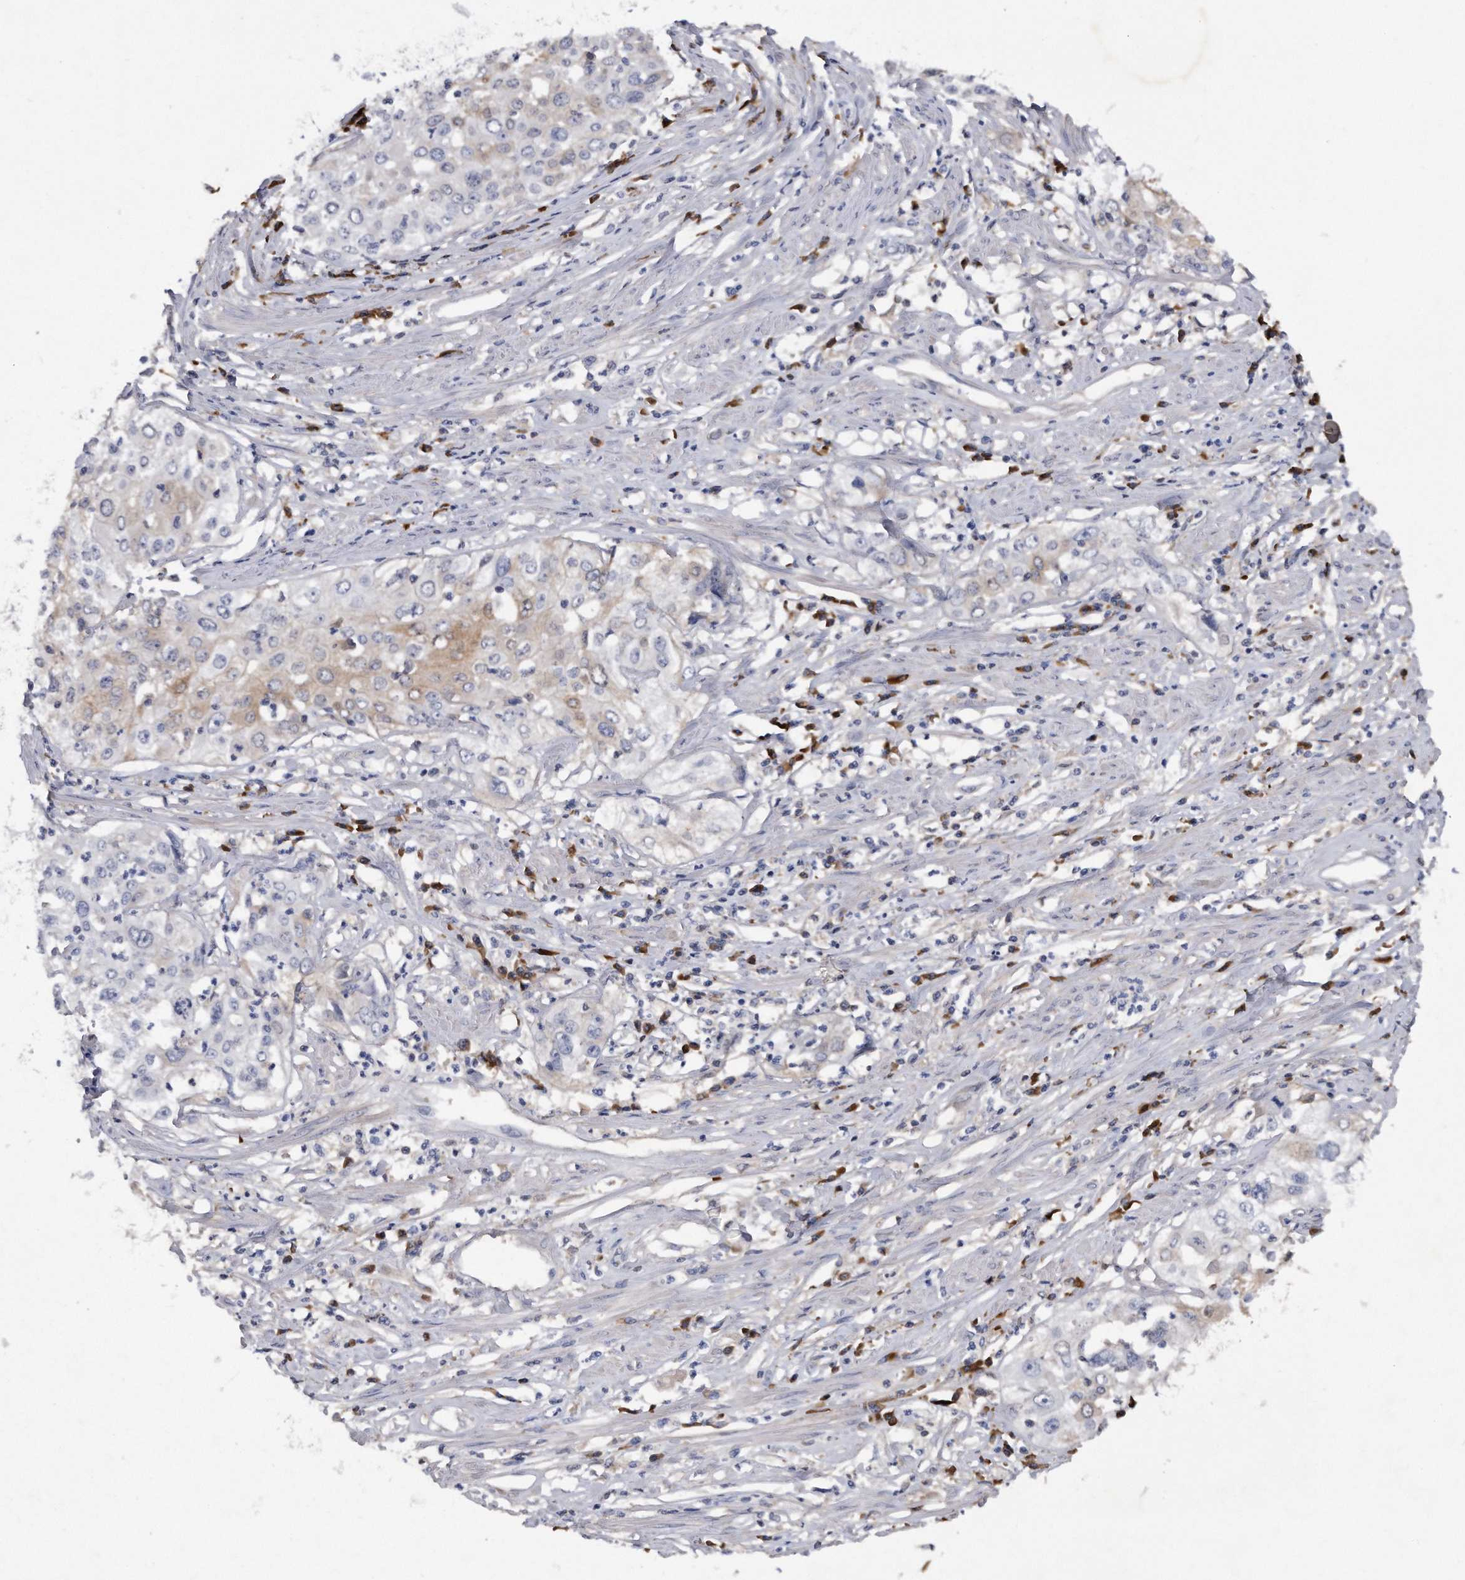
{"staining": {"intensity": "weak", "quantity": "<25%", "location": "cytoplasmic/membranous"}, "tissue": "cervical cancer", "cell_type": "Tumor cells", "image_type": "cancer", "snomed": [{"axis": "morphology", "description": "Squamous cell carcinoma, NOS"}, {"axis": "topography", "description": "Cervix"}], "caption": "Human cervical squamous cell carcinoma stained for a protein using immunohistochemistry (IHC) shows no expression in tumor cells.", "gene": "ASNS", "patient": {"sex": "female", "age": 31}}